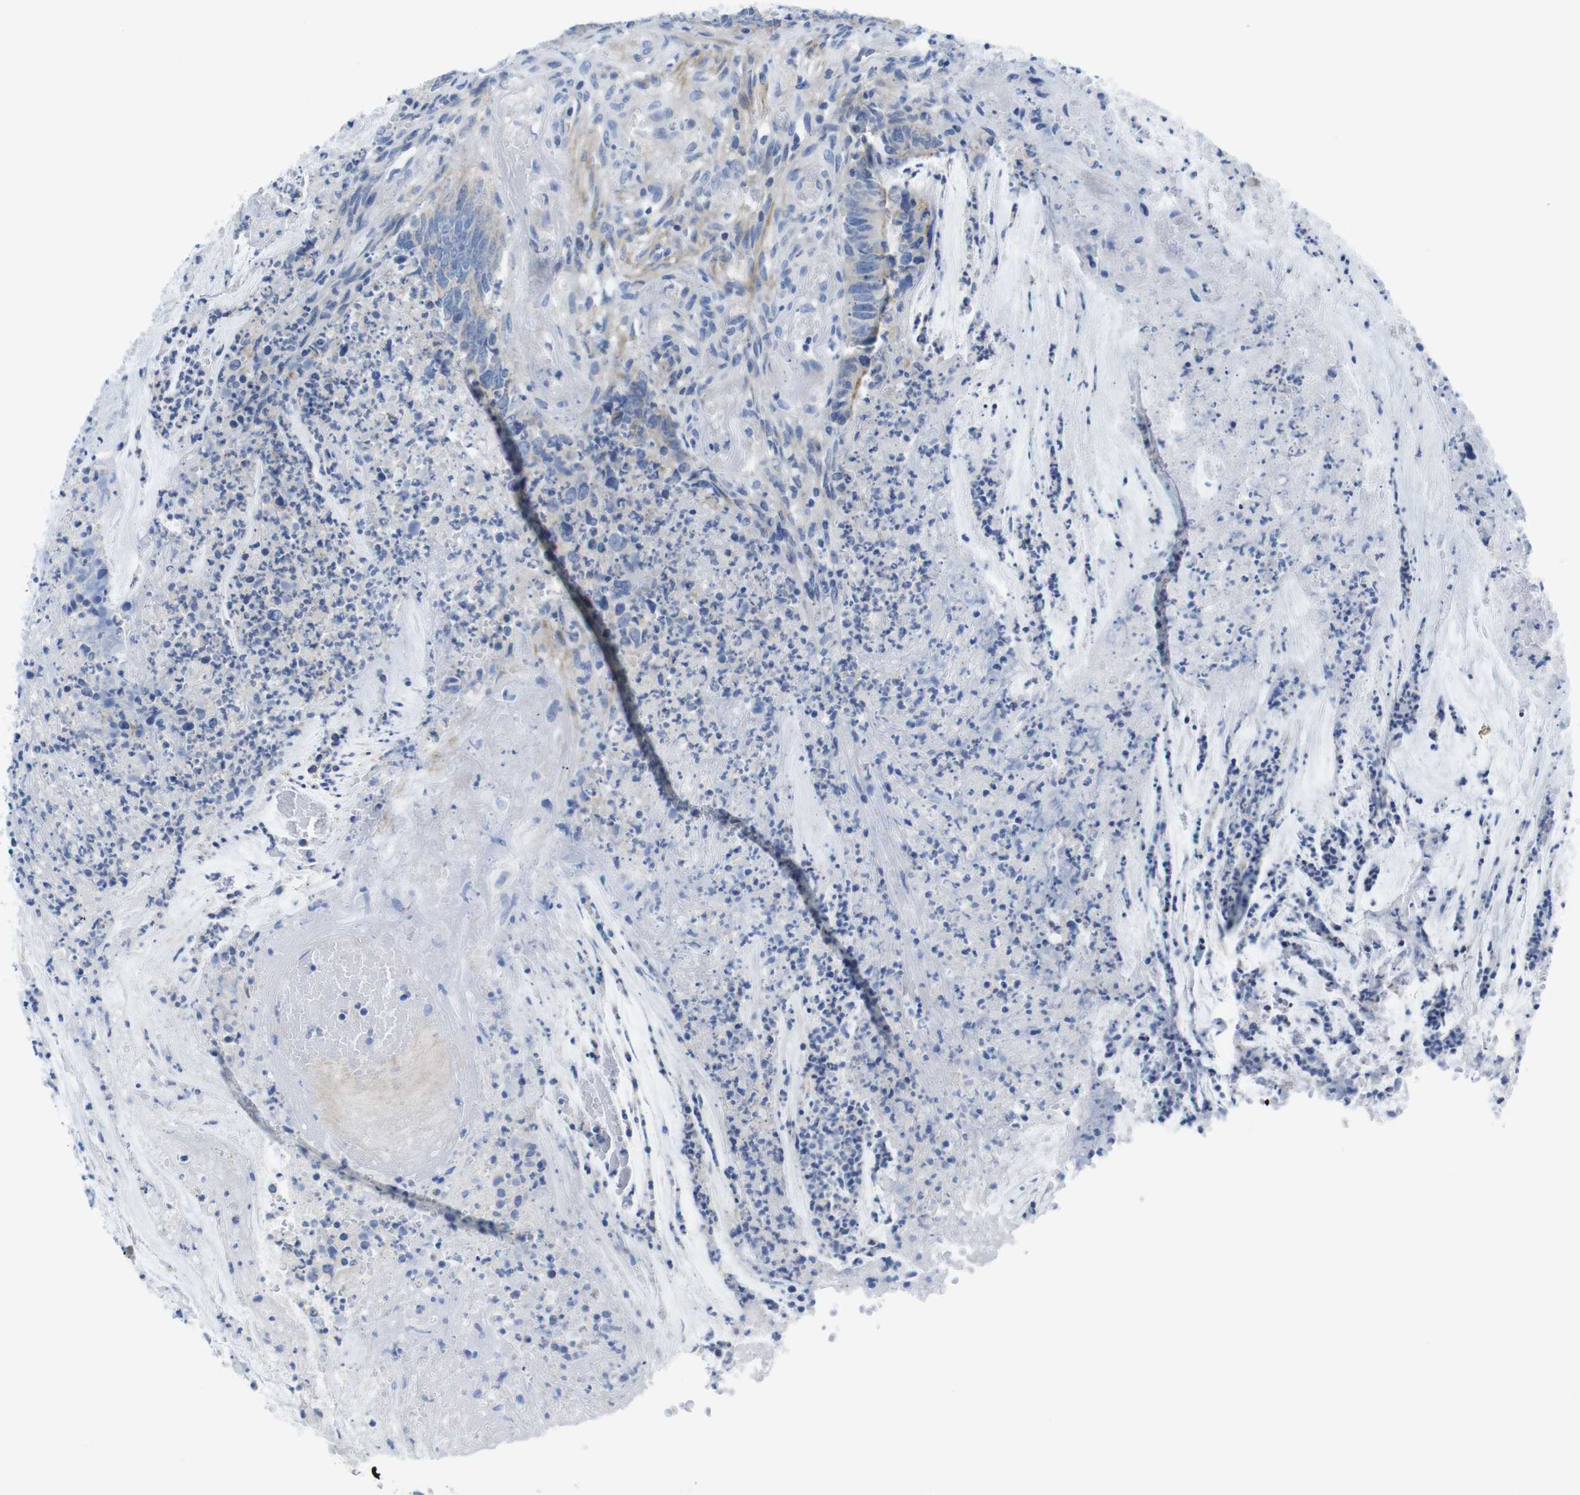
{"staining": {"intensity": "moderate", "quantity": "<25%", "location": "cytoplasmic/membranous"}, "tissue": "colorectal cancer", "cell_type": "Tumor cells", "image_type": "cancer", "snomed": [{"axis": "morphology", "description": "Adenocarcinoma, NOS"}, {"axis": "topography", "description": "Rectum"}], "caption": "This histopathology image demonstrates IHC staining of human adenocarcinoma (colorectal), with low moderate cytoplasmic/membranous expression in about <25% of tumor cells.", "gene": "ASIC5", "patient": {"sex": "female", "age": 66}}